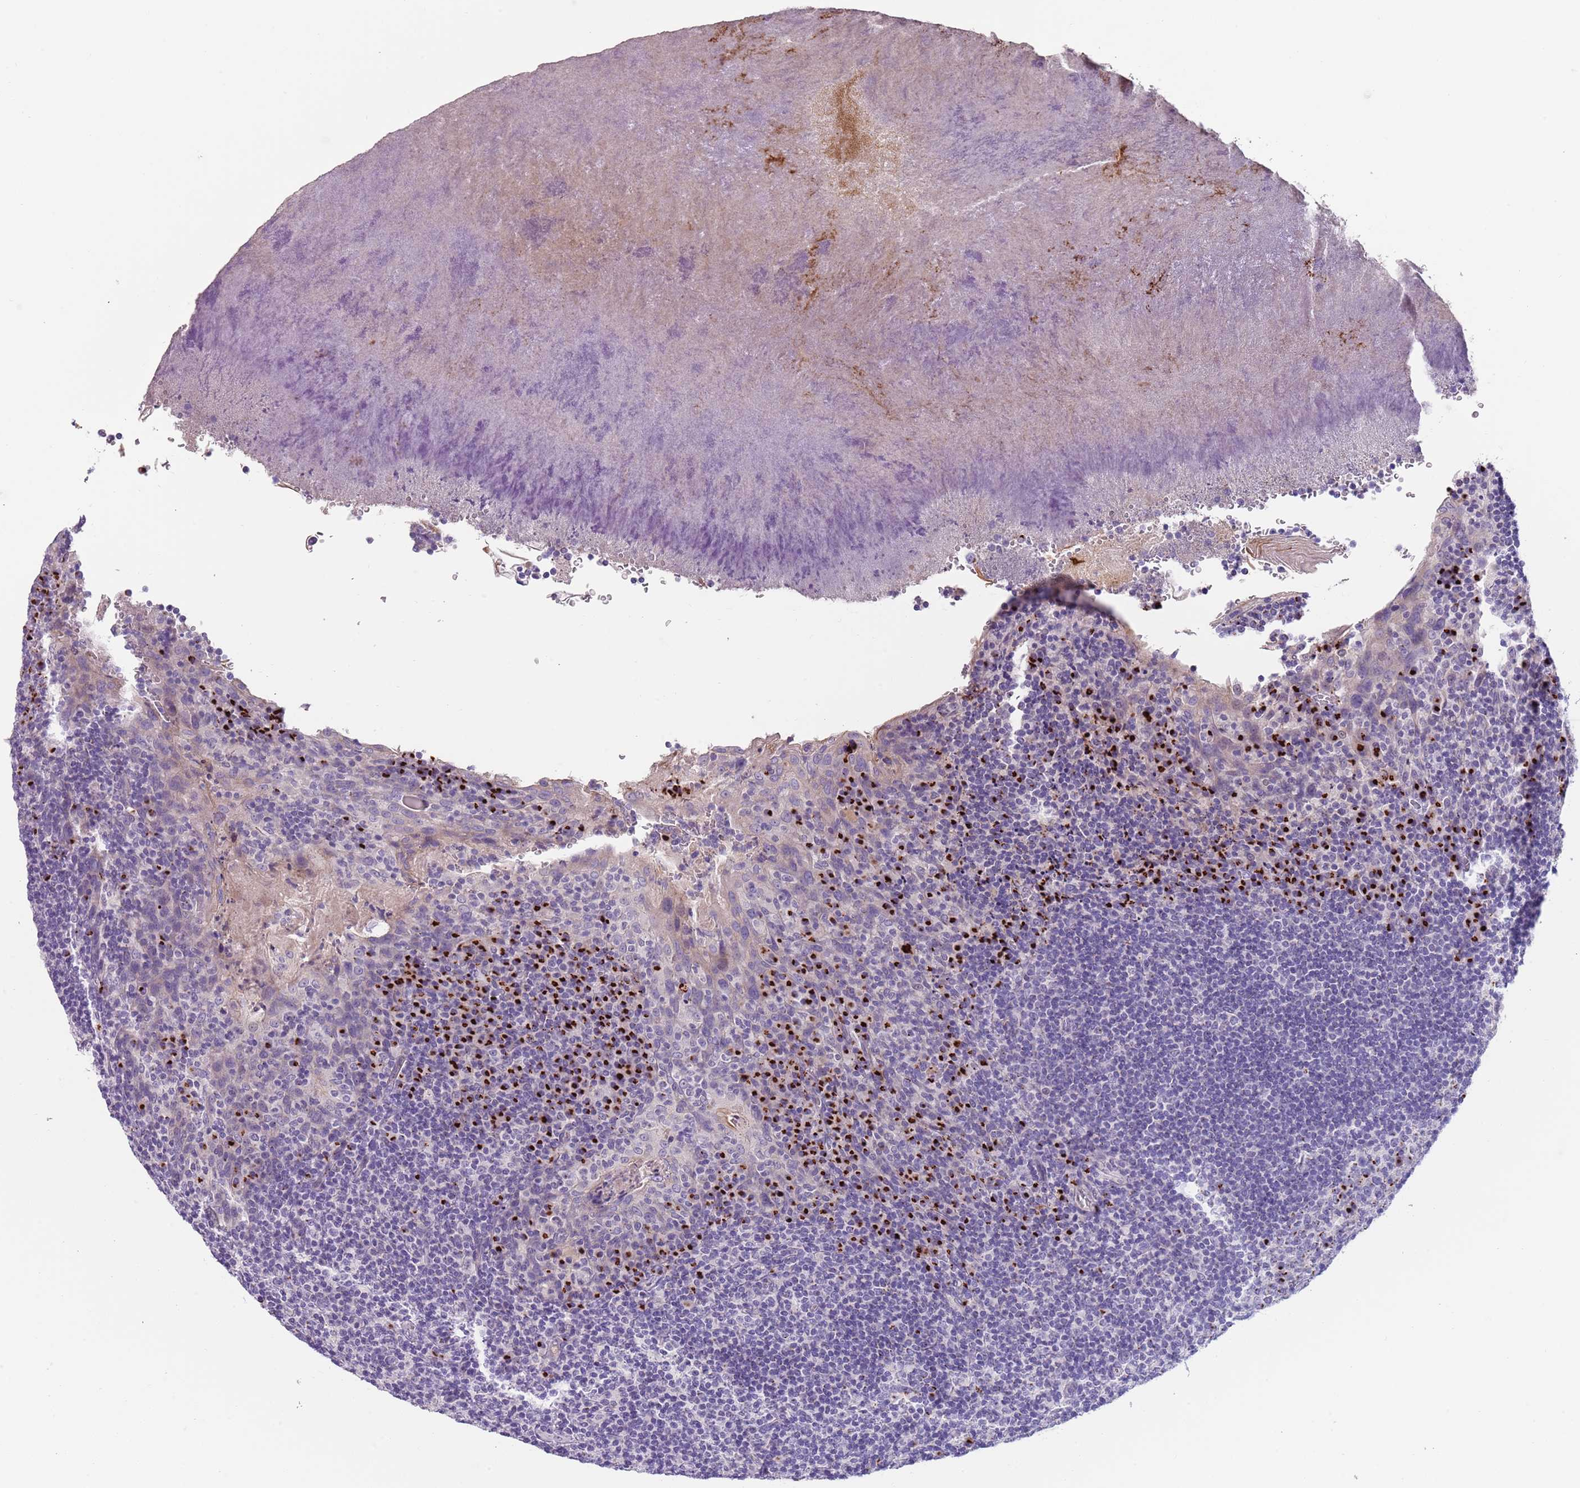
{"staining": {"intensity": "strong", "quantity": "25%-75%", "location": "cytoplasmic/membranous"}, "tissue": "tonsil", "cell_type": "Germinal center cells", "image_type": "normal", "snomed": [{"axis": "morphology", "description": "Normal tissue, NOS"}, {"axis": "topography", "description": "Tonsil"}], "caption": "Immunohistochemical staining of normal tonsil demonstrates high levels of strong cytoplasmic/membranous staining in approximately 25%-75% of germinal center cells. (DAB IHC, brown staining for protein, blue staining for nuclei).", "gene": "C2CD3", "patient": {"sex": "male", "age": 17}}